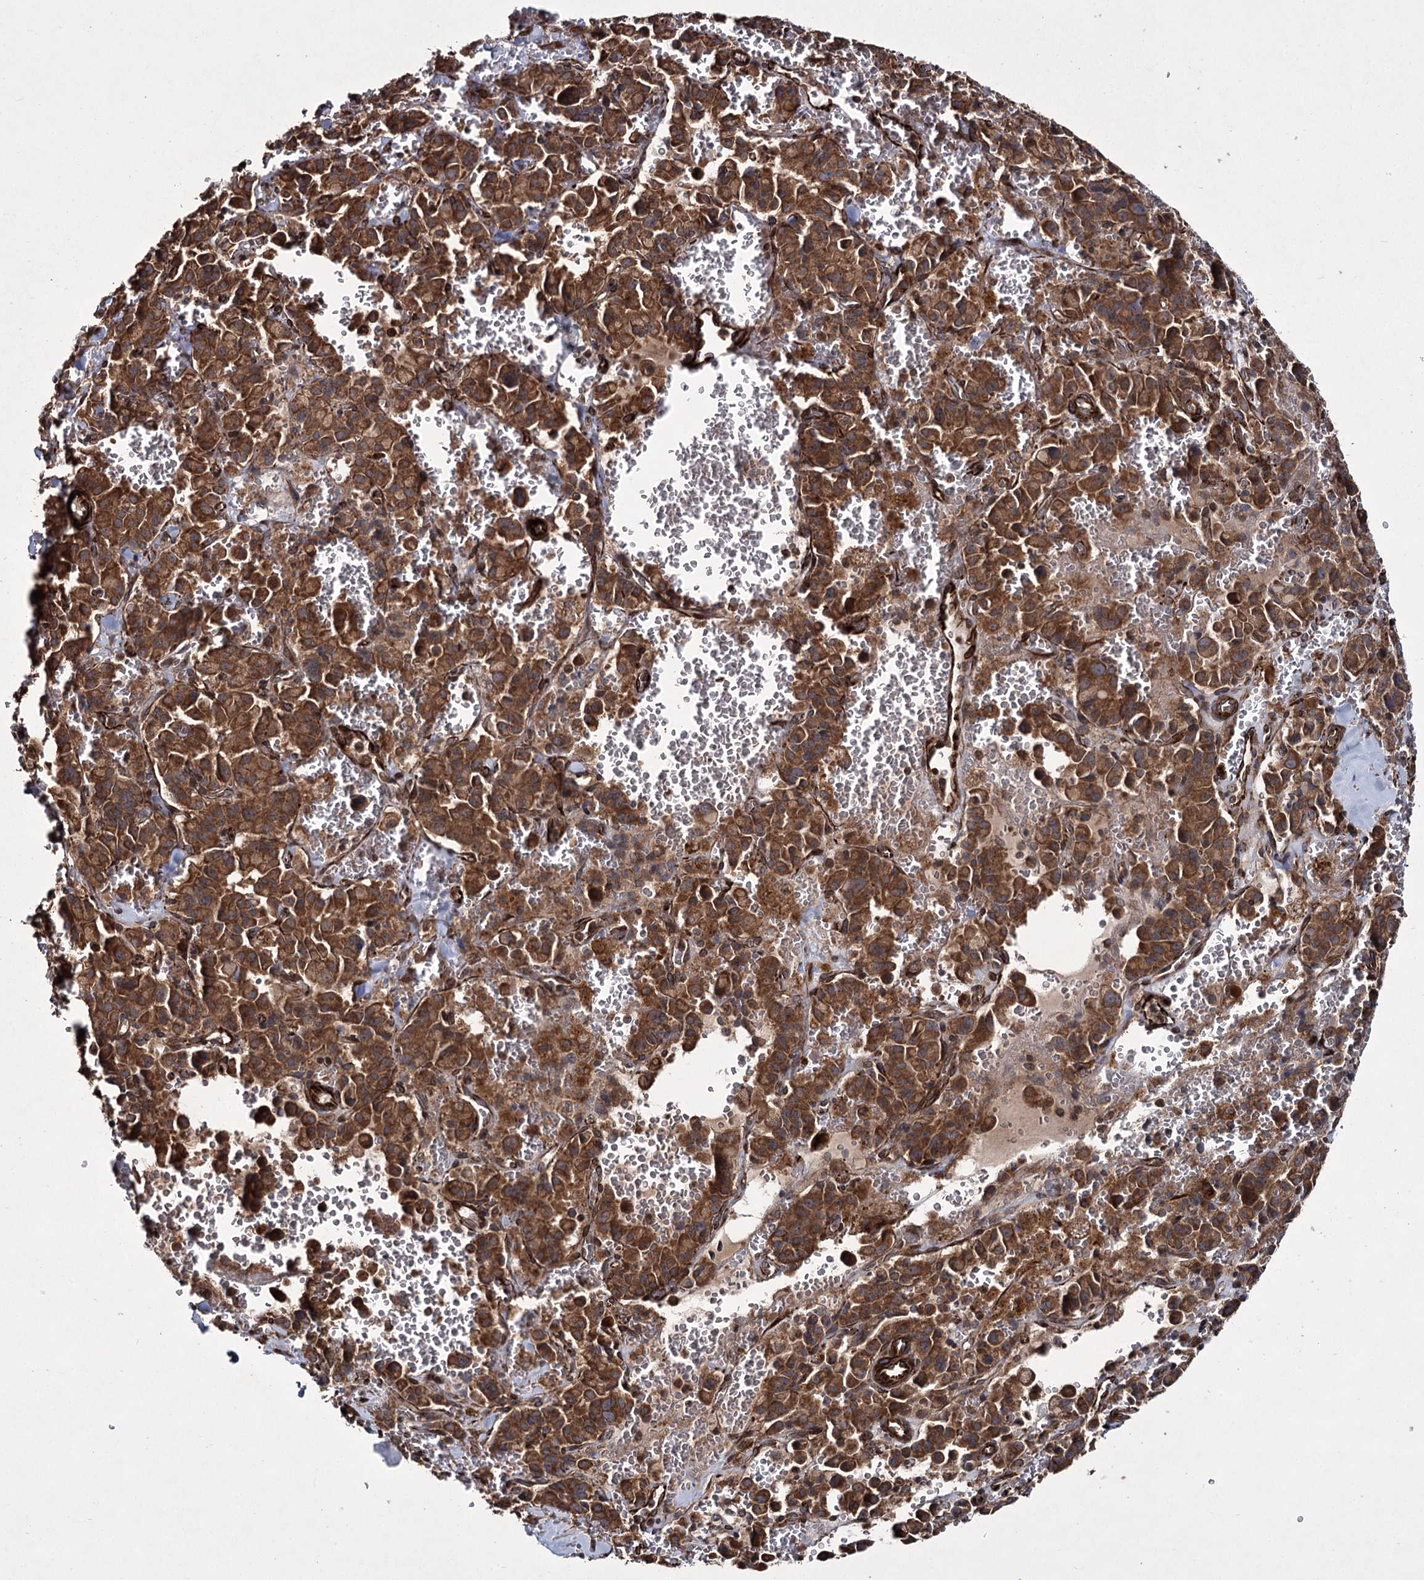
{"staining": {"intensity": "moderate", "quantity": ">75%", "location": "cytoplasmic/membranous"}, "tissue": "pancreatic cancer", "cell_type": "Tumor cells", "image_type": "cancer", "snomed": [{"axis": "morphology", "description": "Adenocarcinoma, NOS"}, {"axis": "topography", "description": "Pancreas"}], "caption": "A photomicrograph showing moderate cytoplasmic/membranous staining in about >75% of tumor cells in pancreatic cancer, as visualized by brown immunohistochemical staining.", "gene": "HECTD2", "patient": {"sex": "male", "age": 65}}